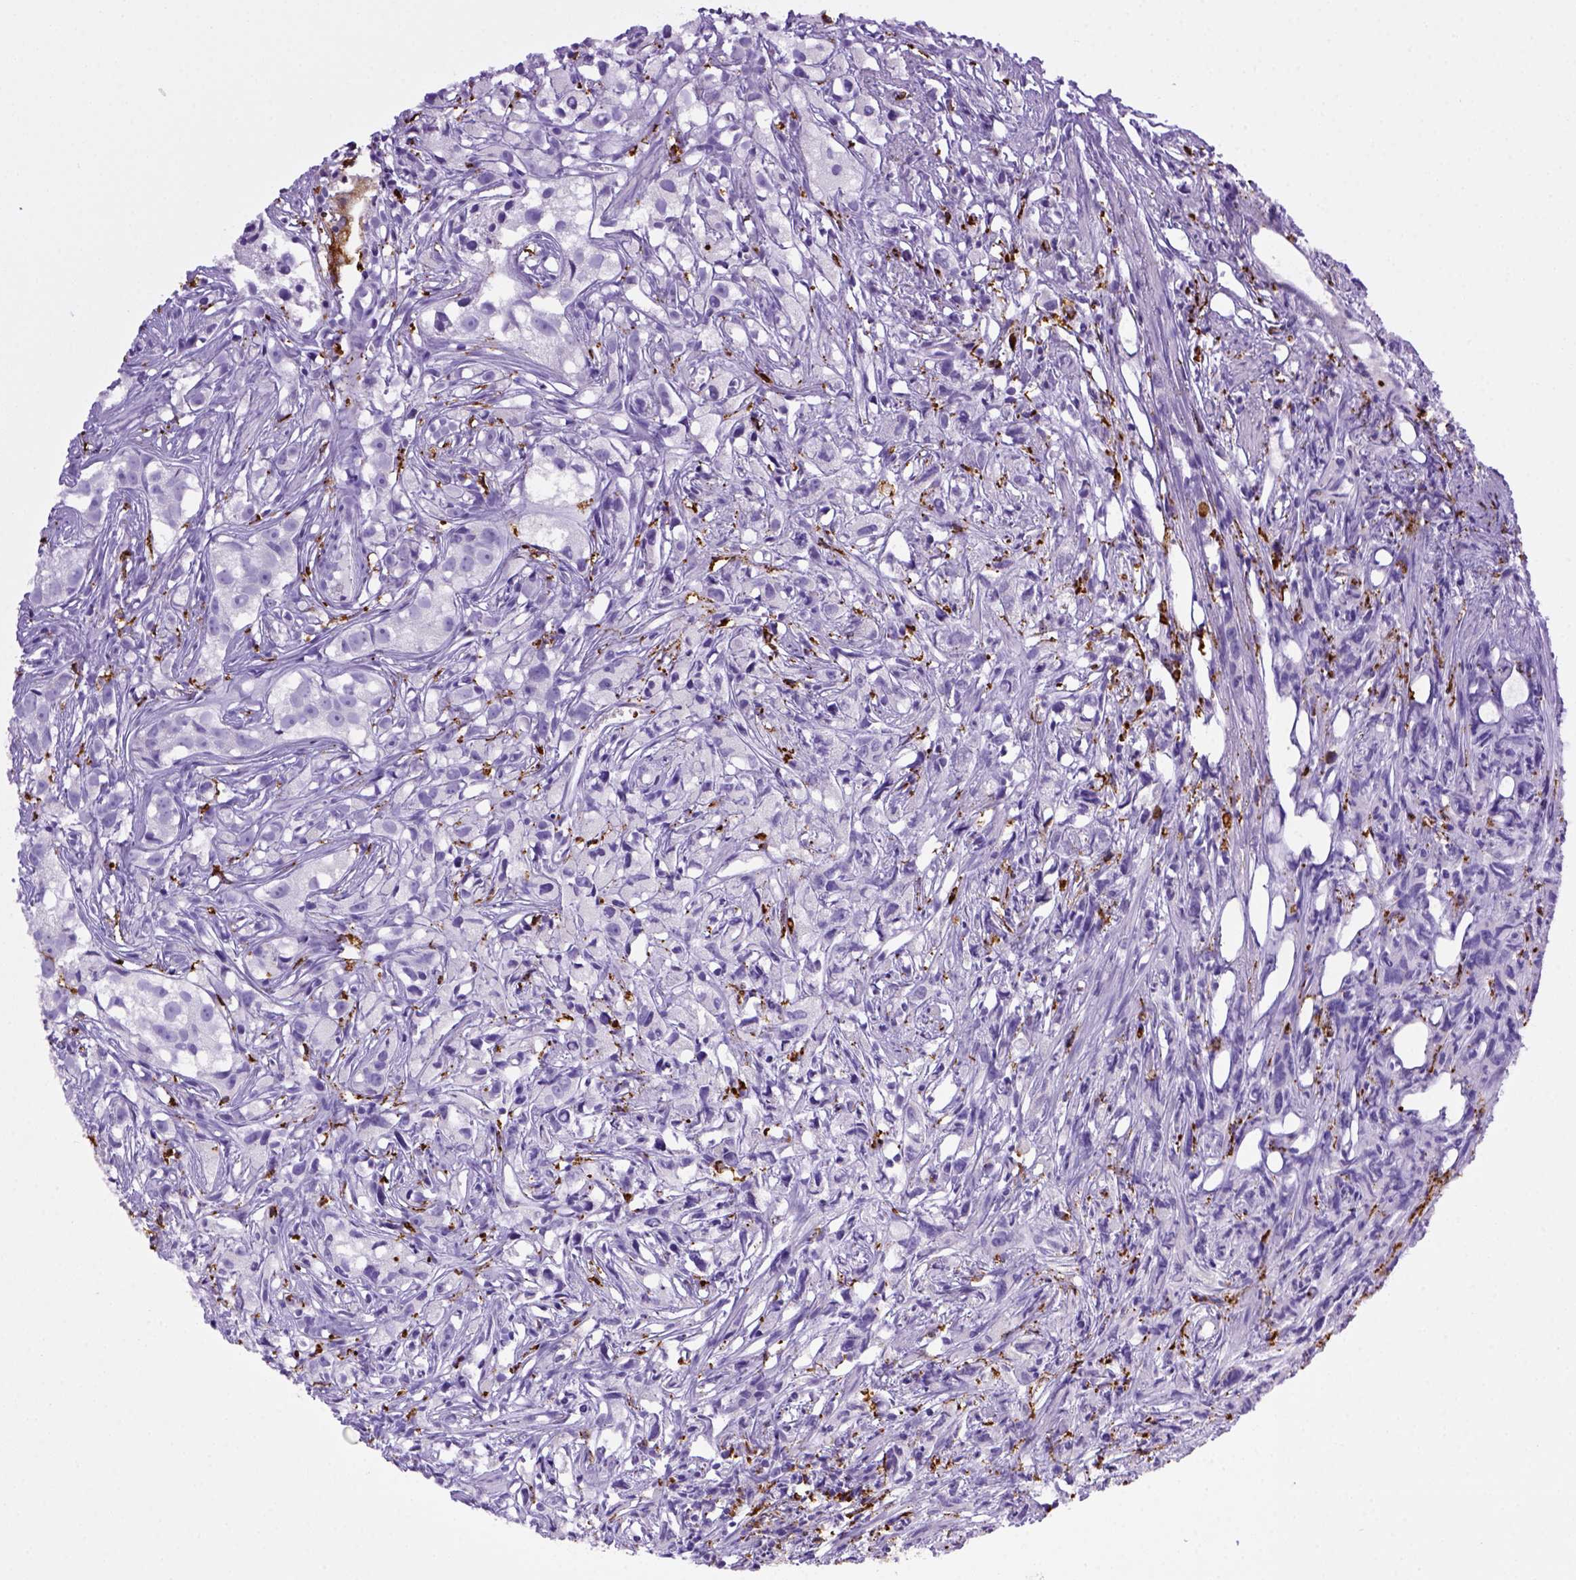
{"staining": {"intensity": "negative", "quantity": "none", "location": "none"}, "tissue": "prostate cancer", "cell_type": "Tumor cells", "image_type": "cancer", "snomed": [{"axis": "morphology", "description": "Adenocarcinoma, High grade"}, {"axis": "topography", "description": "Prostate"}], "caption": "A photomicrograph of high-grade adenocarcinoma (prostate) stained for a protein displays no brown staining in tumor cells.", "gene": "CD68", "patient": {"sex": "male", "age": 68}}